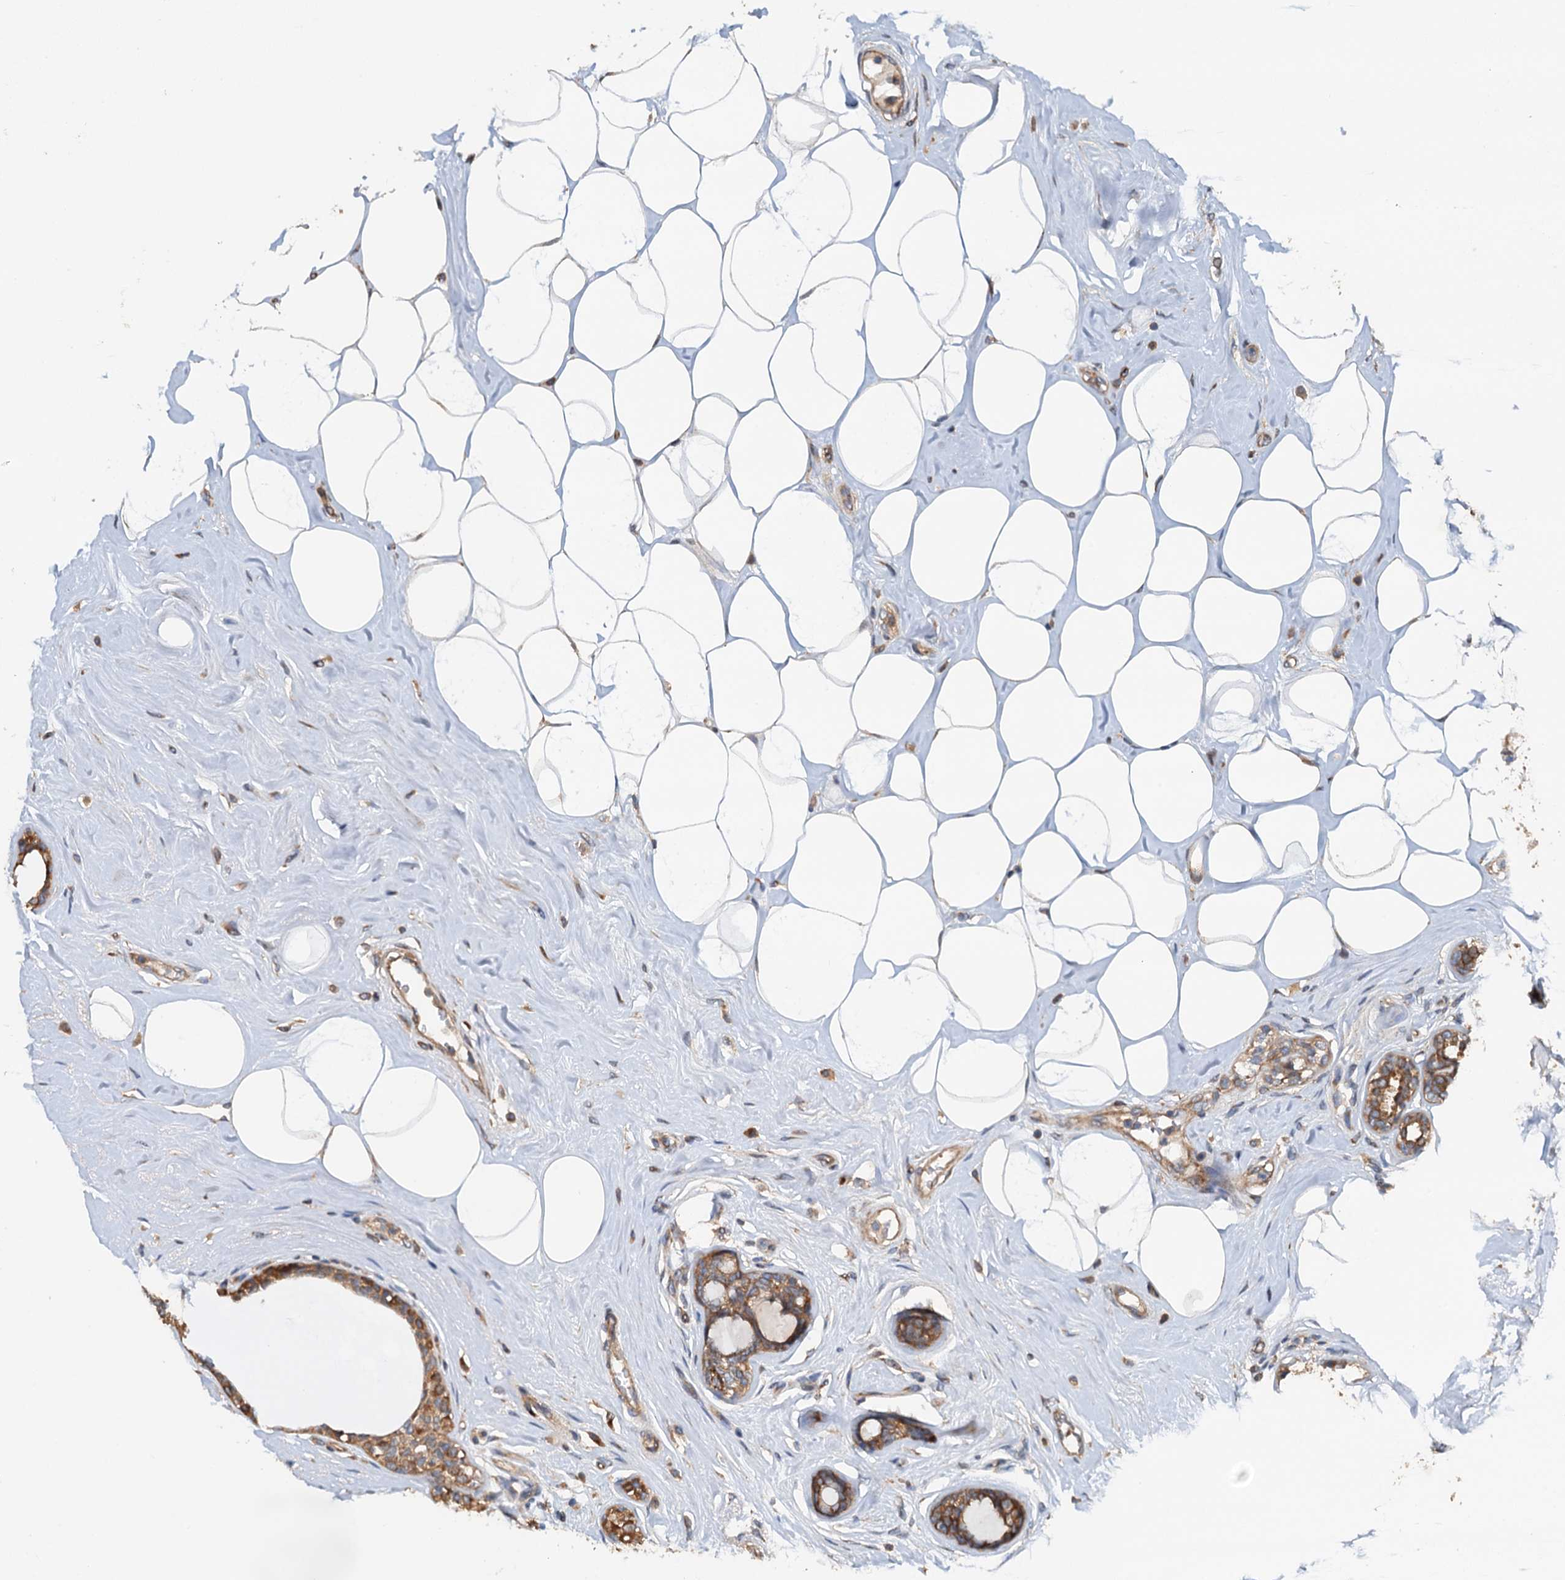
{"staining": {"intensity": "moderate", "quantity": ">75%", "location": "cytoplasmic/membranous"}, "tissue": "breast cancer", "cell_type": "Tumor cells", "image_type": "cancer", "snomed": [{"axis": "morphology", "description": "Lobular carcinoma"}, {"axis": "topography", "description": "Breast"}], "caption": "Immunohistochemistry (IHC) (DAB (3,3'-diaminobenzidine)) staining of breast cancer (lobular carcinoma) displays moderate cytoplasmic/membranous protein positivity in approximately >75% of tumor cells. The staining was performed using DAB, with brown indicating positive protein expression. Nuclei are stained blue with hematoxylin.", "gene": "COG3", "patient": {"sex": "female", "age": 51}}